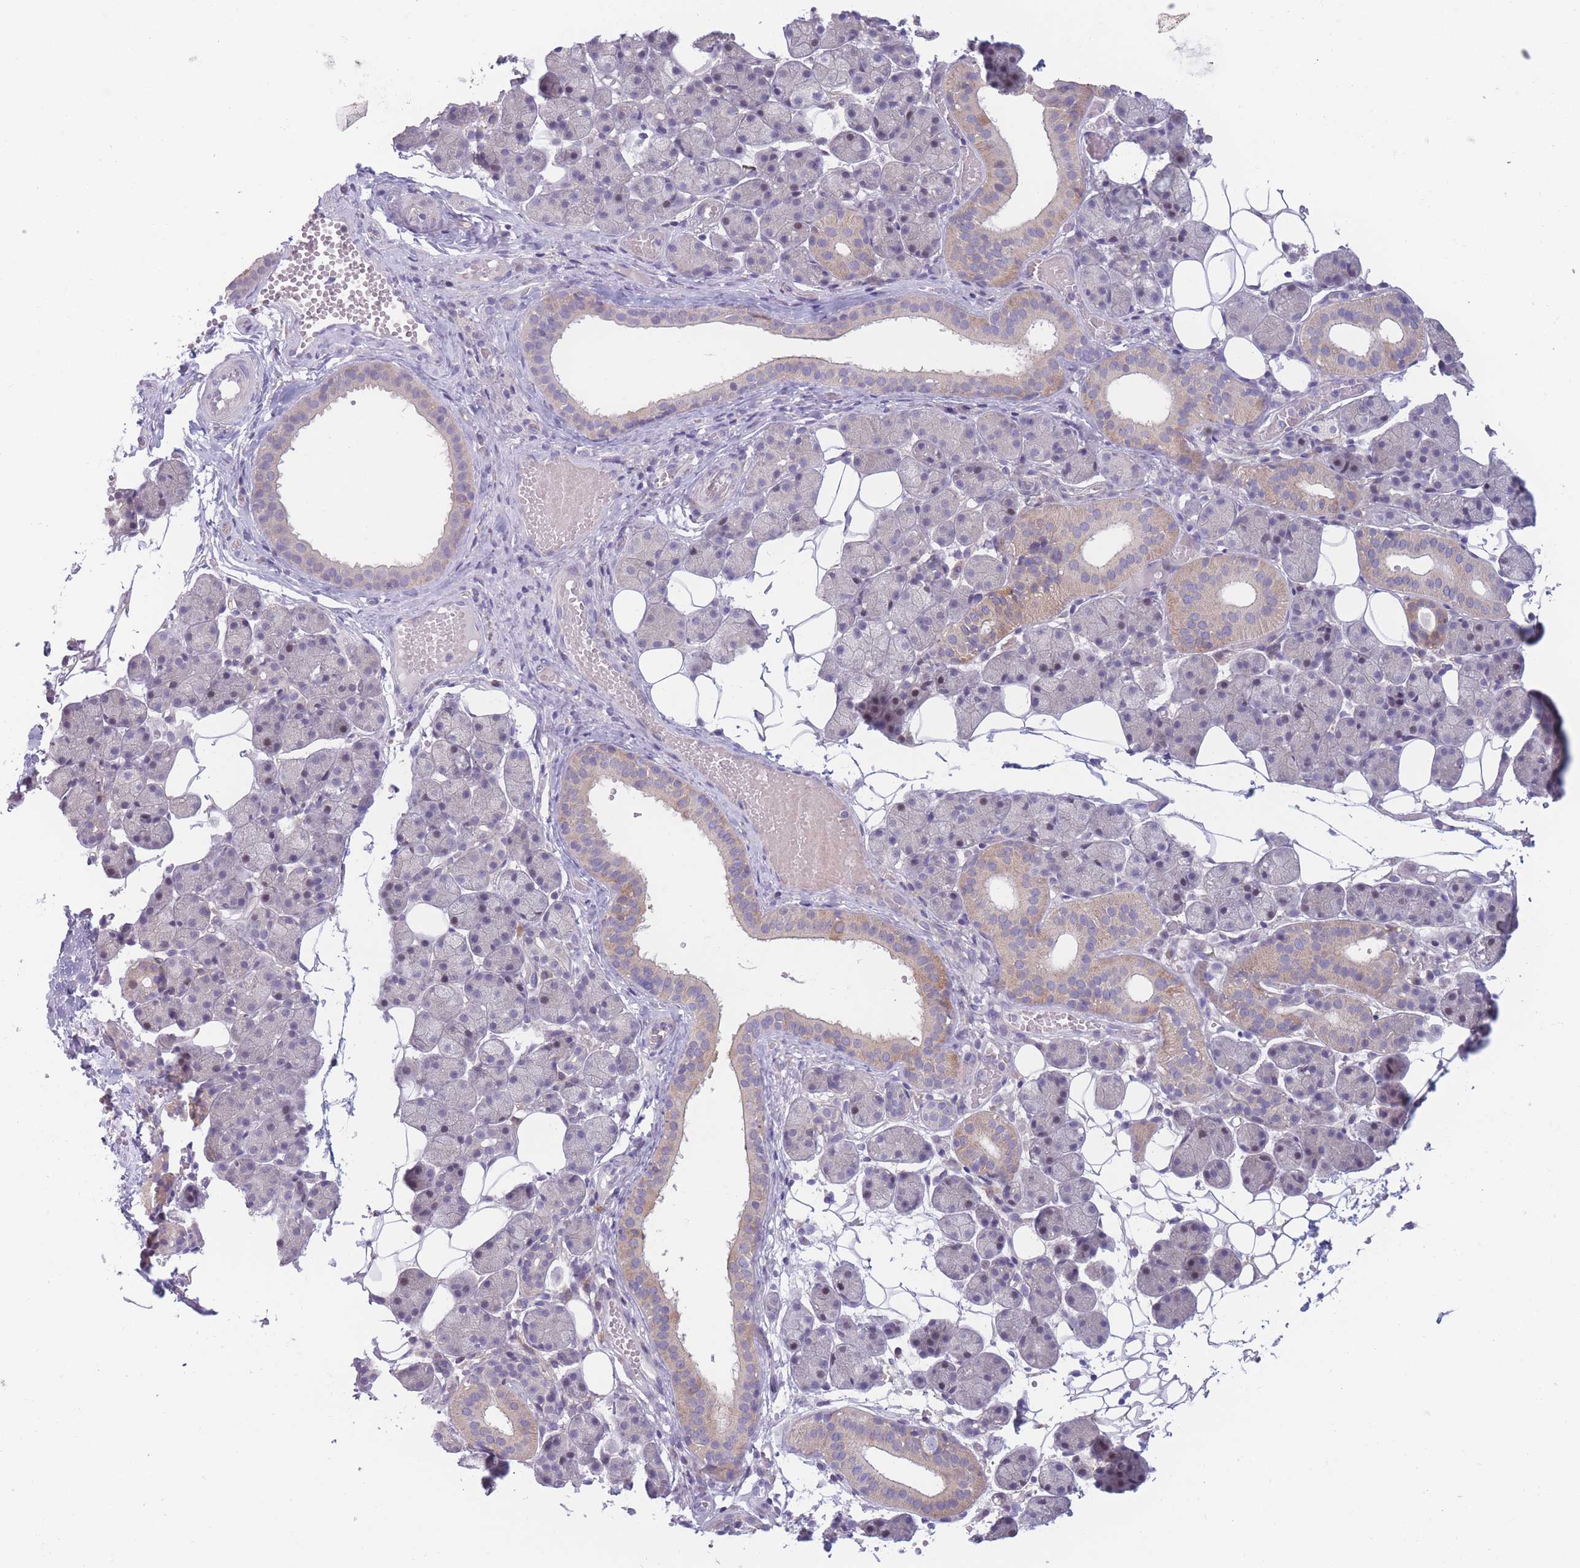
{"staining": {"intensity": "weak", "quantity": "<25%", "location": "cytoplasmic/membranous"}, "tissue": "salivary gland", "cell_type": "Glandular cells", "image_type": "normal", "snomed": [{"axis": "morphology", "description": "Normal tissue, NOS"}, {"axis": "topography", "description": "Salivary gland"}], "caption": "Immunohistochemical staining of benign salivary gland demonstrates no significant positivity in glandular cells. (Immunohistochemistry, brightfield microscopy, high magnification).", "gene": "PDE4A", "patient": {"sex": "female", "age": 33}}